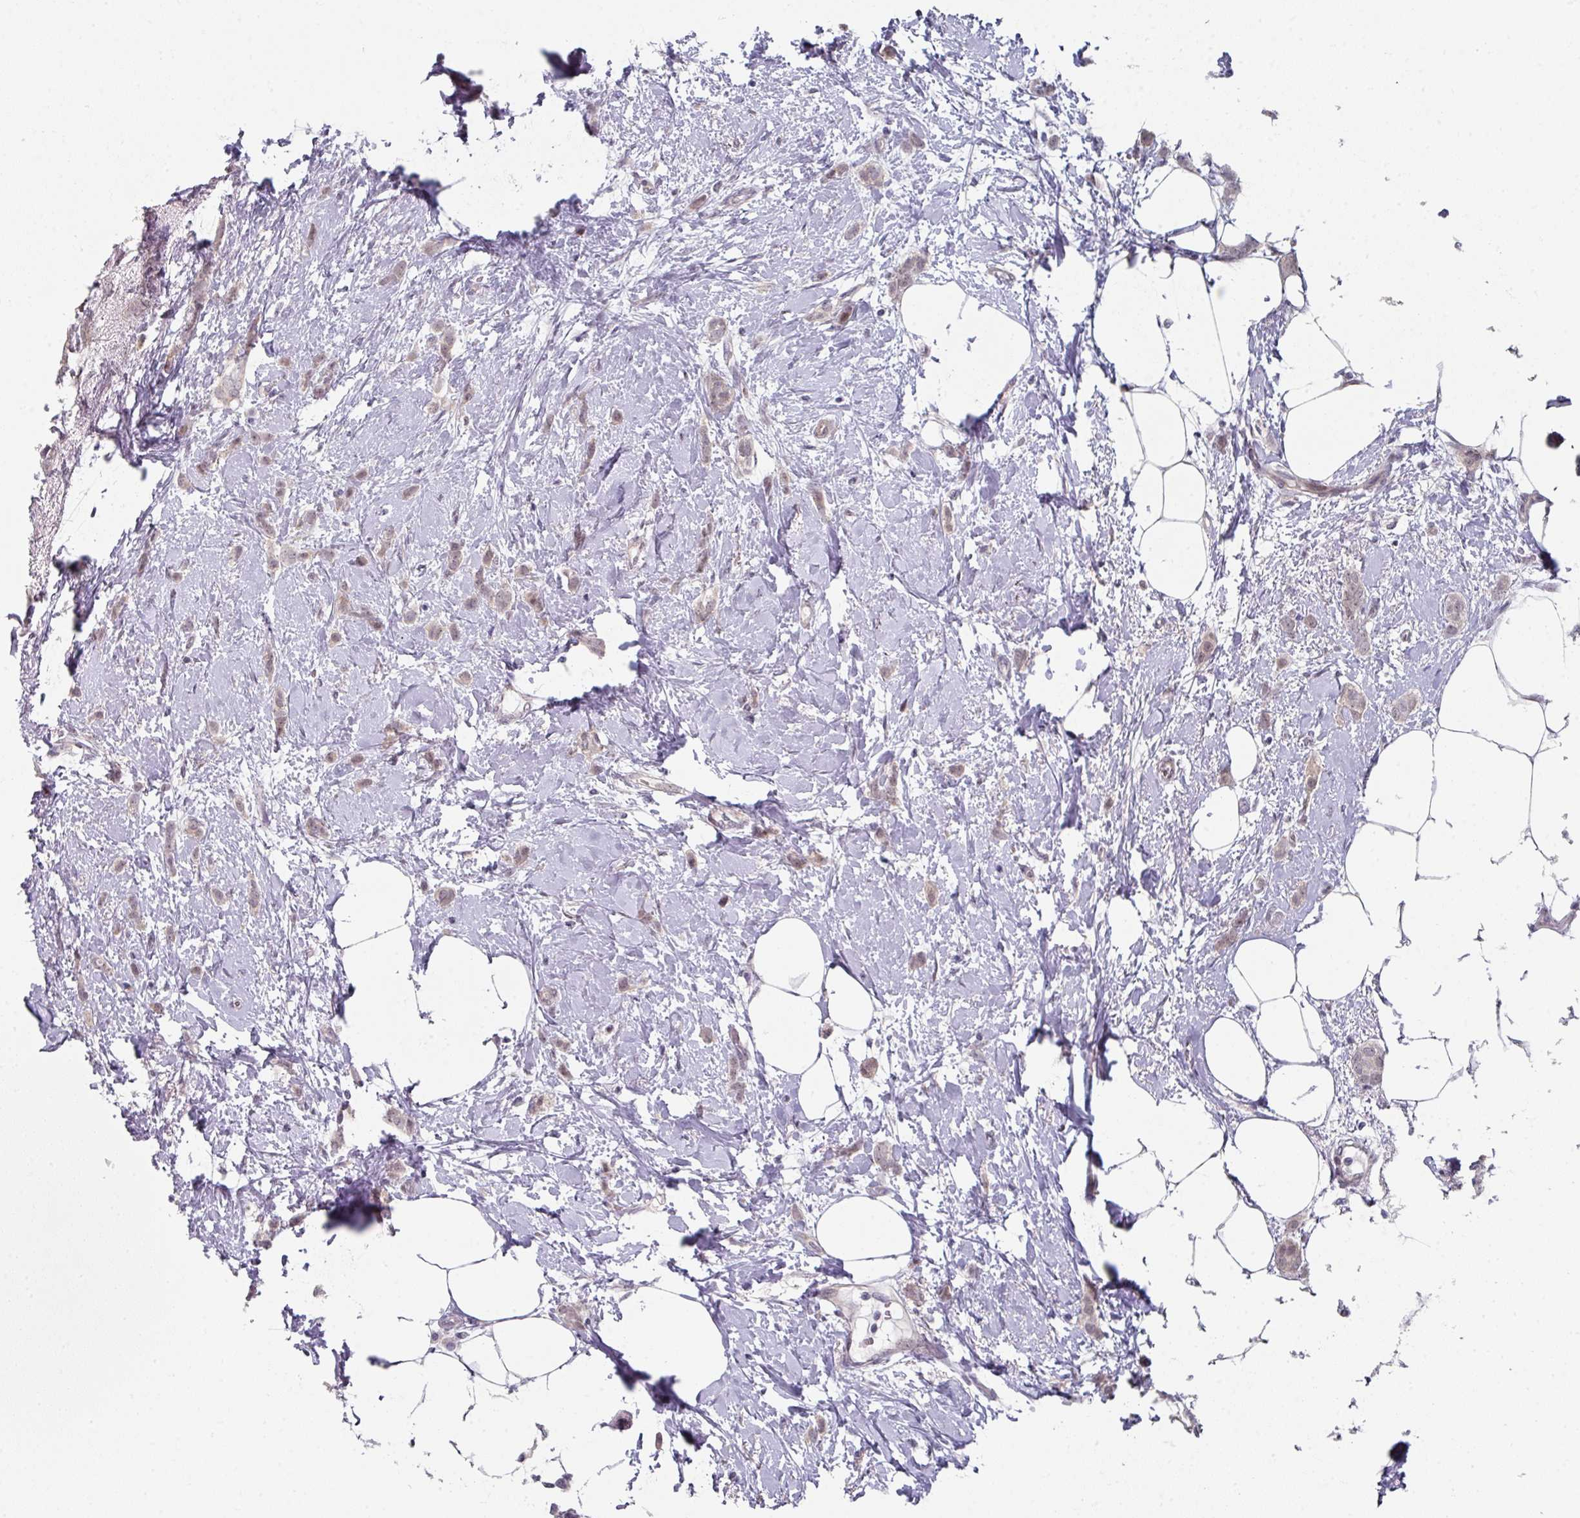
{"staining": {"intensity": "weak", "quantity": "25%-75%", "location": "nuclear"}, "tissue": "breast cancer", "cell_type": "Tumor cells", "image_type": "cancer", "snomed": [{"axis": "morphology", "description": "Duct carcinoma"}, {"axis": "topography", "description": "Breast"}], "caption": "Breast cancer stained for a protein exhibits weak nuclear positivity in tumor cells. The staining is performed using DAB brown chromogen to label protein expression. The nuclei are counter-stained blue using hematoxylin.", "gene": "TMCC1", "patient": {"sex": "female", "age": 72}}